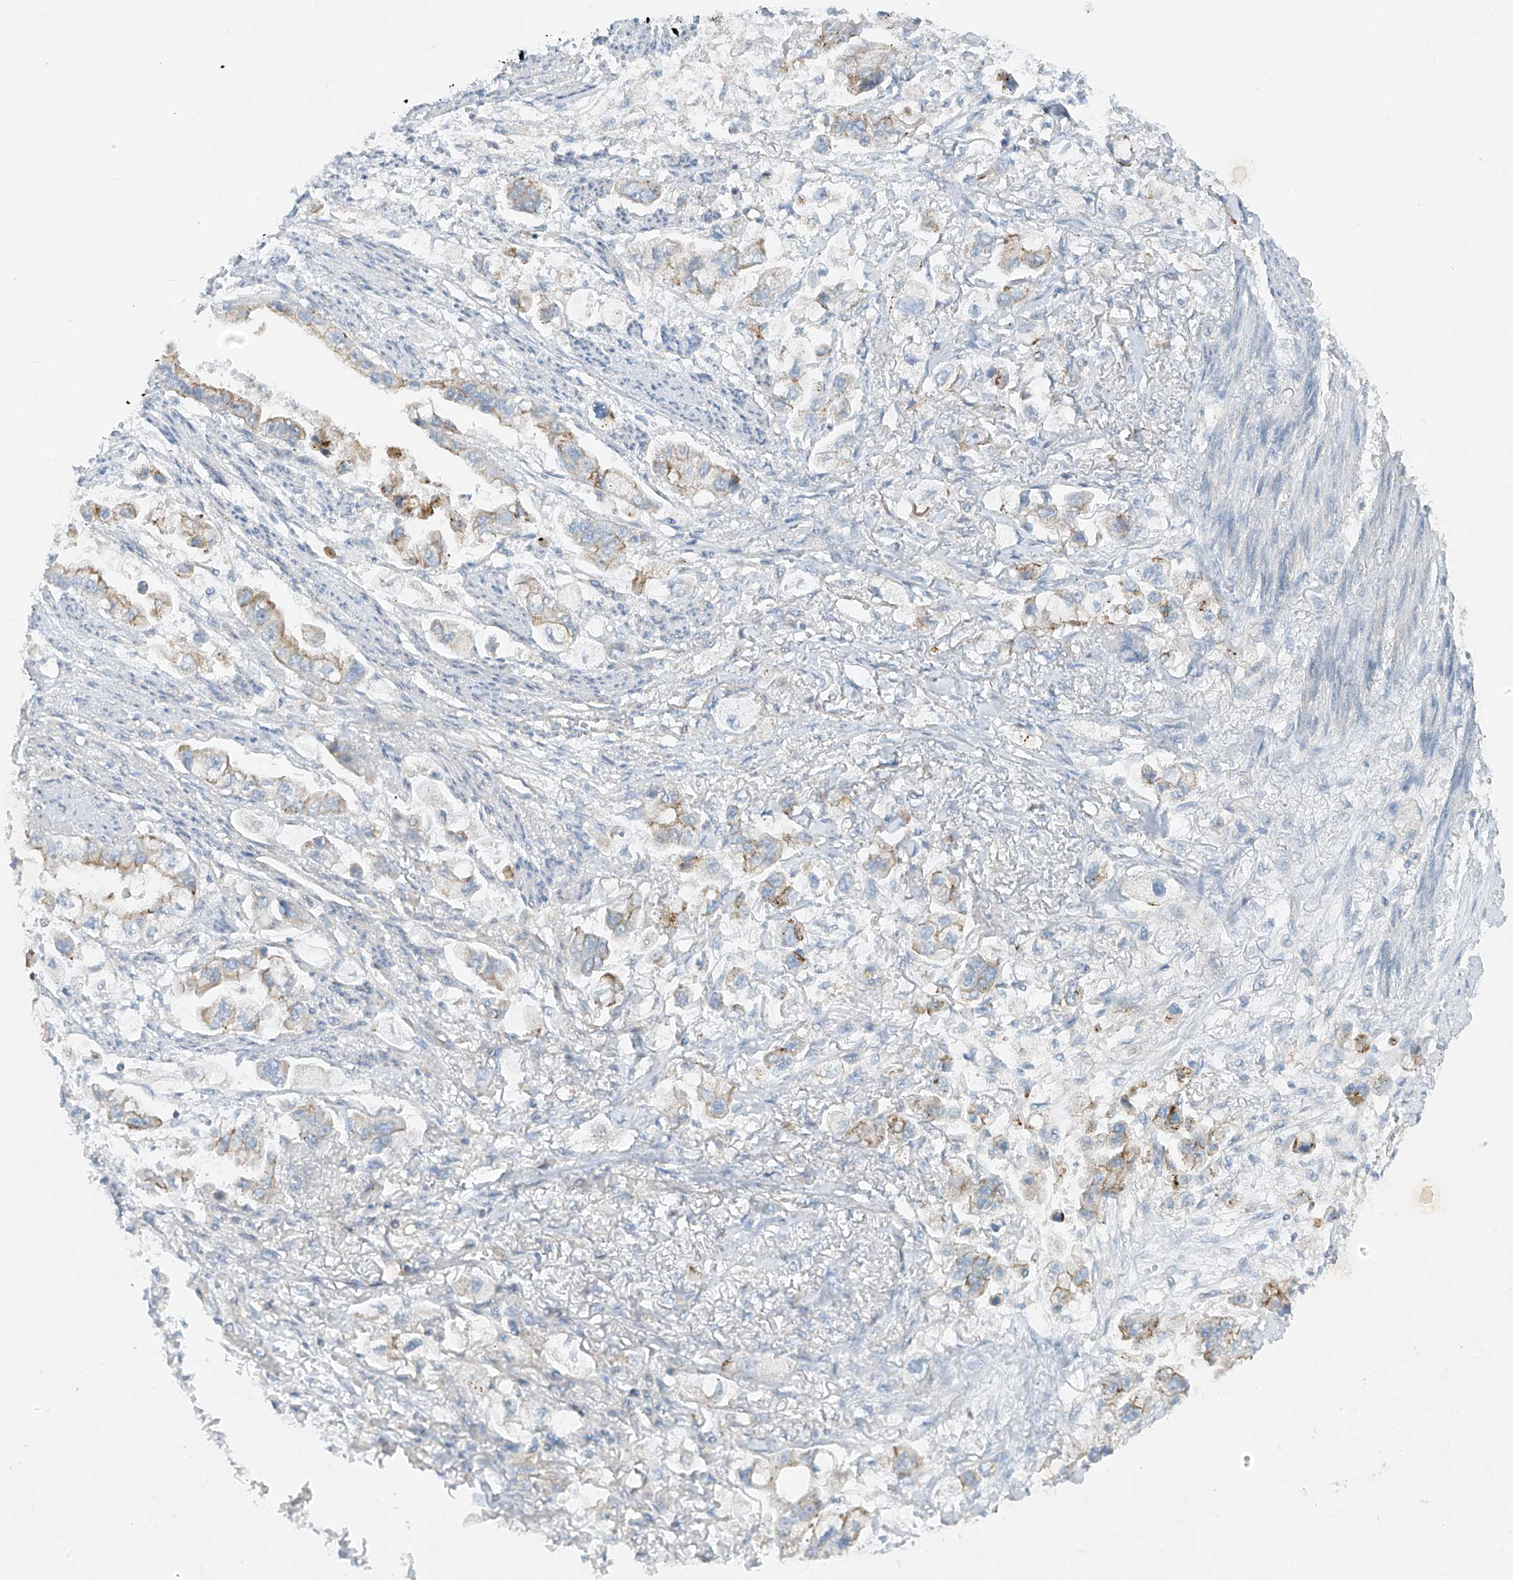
{"staining": {"intensity": "weak", "quantity": "25%-75%", "location": "cytoplasmic/membranous"}, "tissue": "stomach cancer", "cell_type": "Tumor cells", "image_type": "cancer", "snomed": [{"axis": "morphology", "description": "Adenocarcinoma, NOS"}, {"axis": "topography", "description": "Stomach"}], "caption": "Protein analysis of stomach adenocarcinoma tissue exhibits weak cytoplasmic/membranous staining in about 25%-75% of tumor cells.", "gene": "VAMP5", "patient": {"sex": "male", "age": 62}}